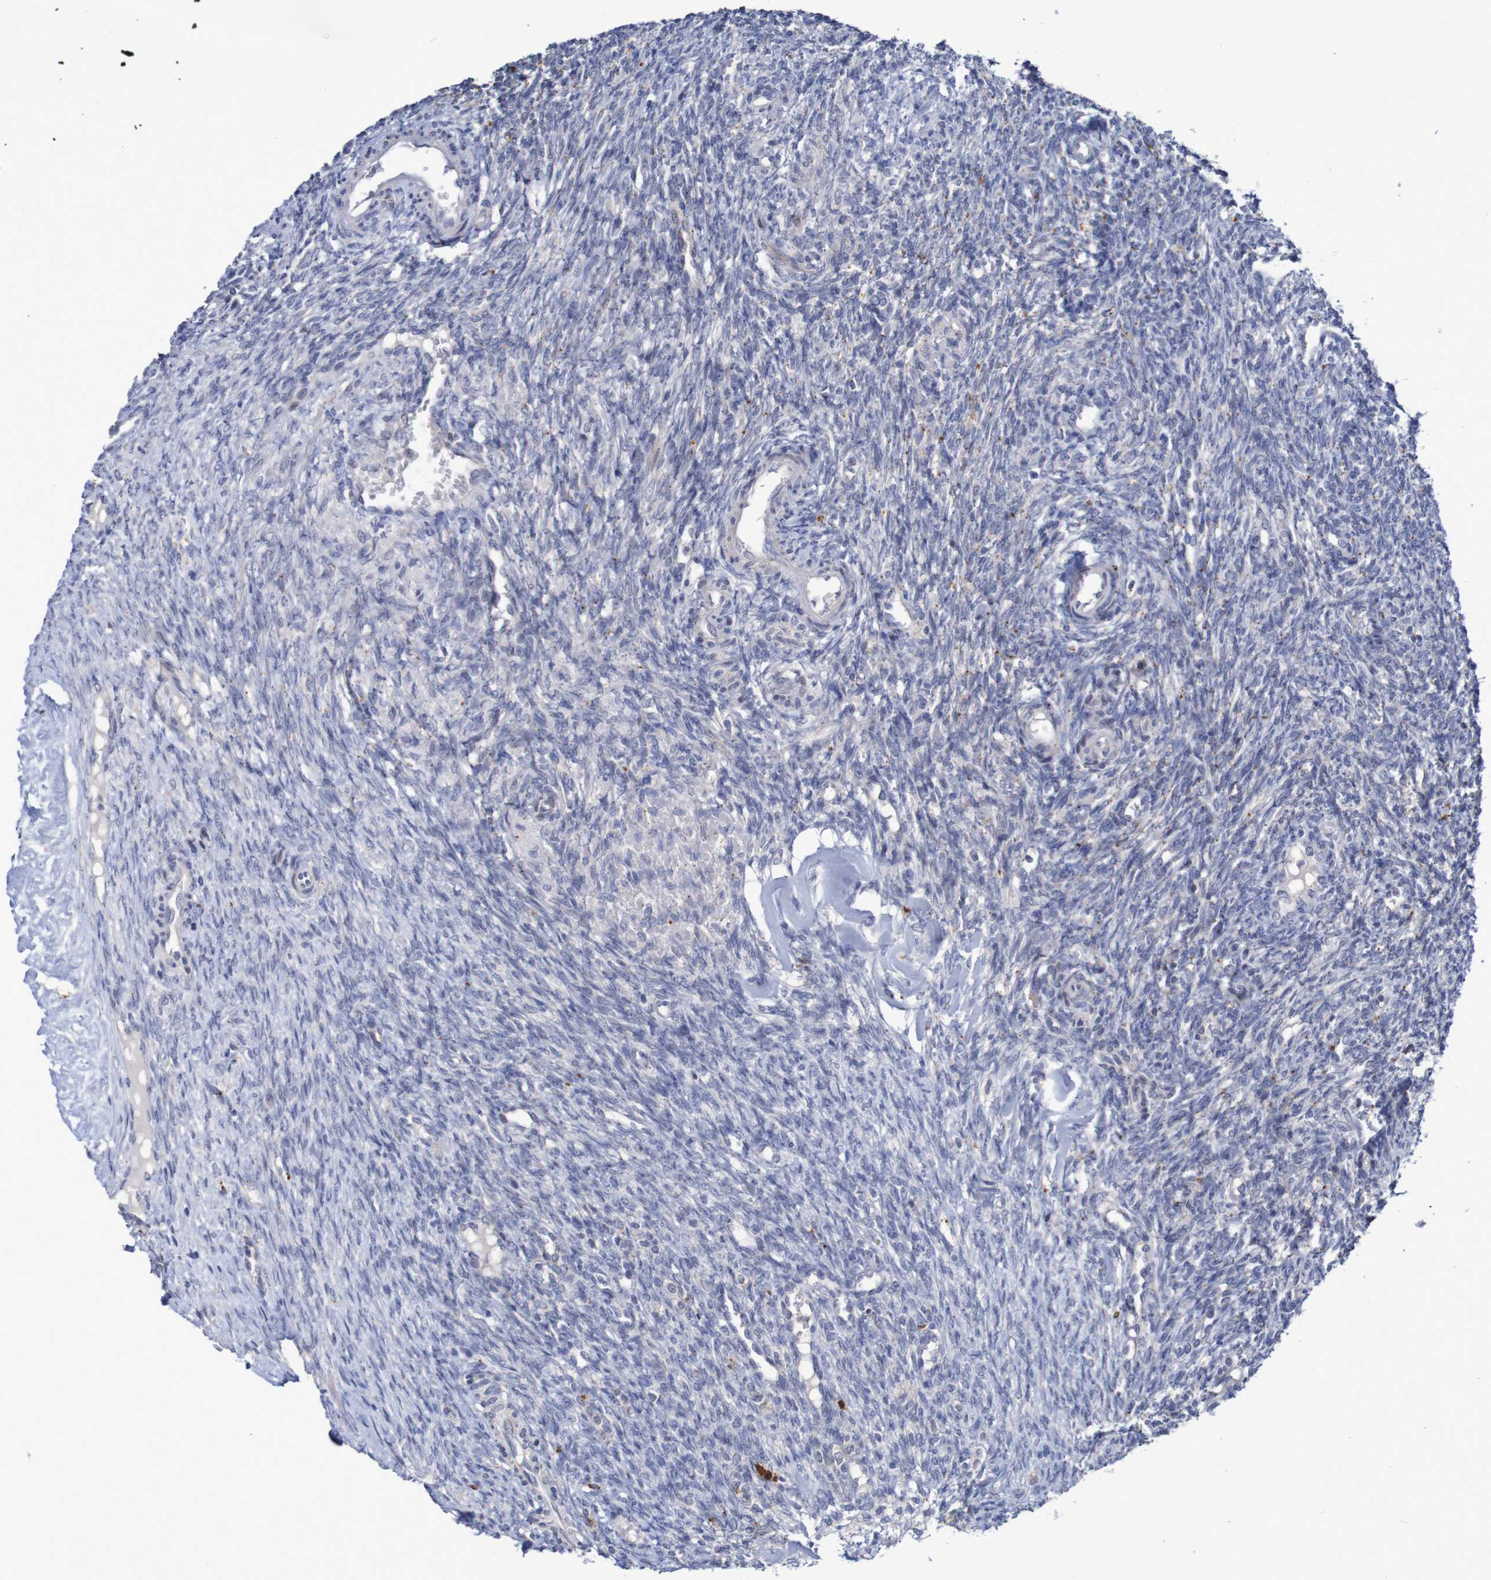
{"staining": {"intensity": "negative", "quantity": "none", "location": "none"}, "tissue": "ovary", "cell_type": "Ovarian stroma cells", "image_type": "normal", "snomed": [{"axis": "morphology", "description": "Normal tissue, NOS"}, {"axis": "topography", "description": "Ovary"}], "caption": "A high-resolution histopathology image shows immunohistochemistry staining of normal ovary, which displays no significant staining in ovarian stroma cells.", "gene": "FBP1", "patient": {"sex": "female", "age": 41}}